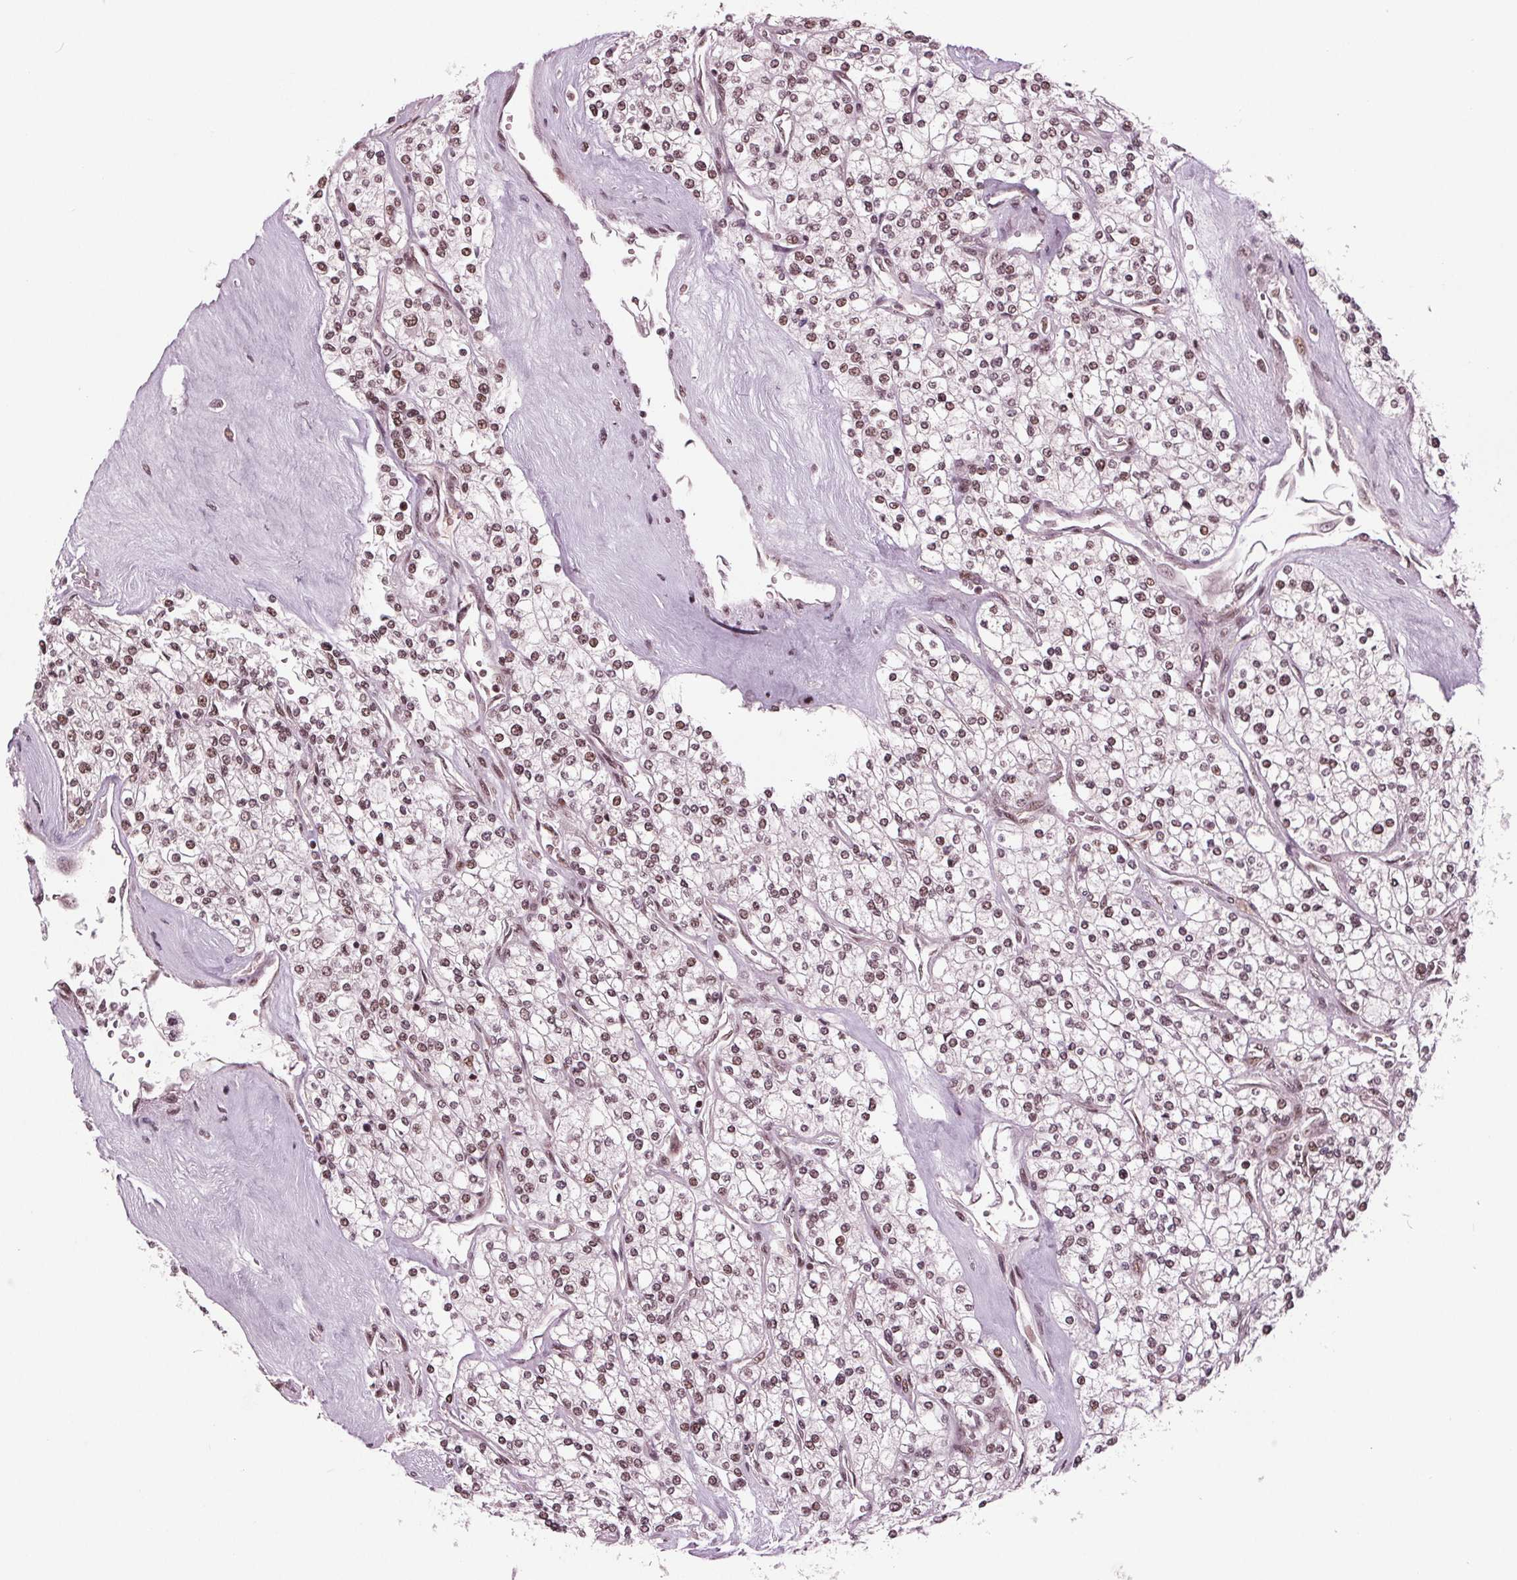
{"staining": {"intensity": "weak", "quantity": ">75%", "location": "nuclear"}, "tissue": "renal cancer", "cell_type": "Tumor cells", "image_type": "cancer", "snomed": [{"axis": "morphology", "description": "Adenocarcinoma, NOS"}, {"axis": "topography", "description": "Kidney"}], "caption": "Renal cancer tissue displays weak nuclear expression in approximately >75% of tumor cells The protein is stained brown, and the nuclei are stained in blue (DAB IHC with brightfield microscopy, high magnification).", "gene": "LSM2", "patient": {"sex": "male", "age": 80}}